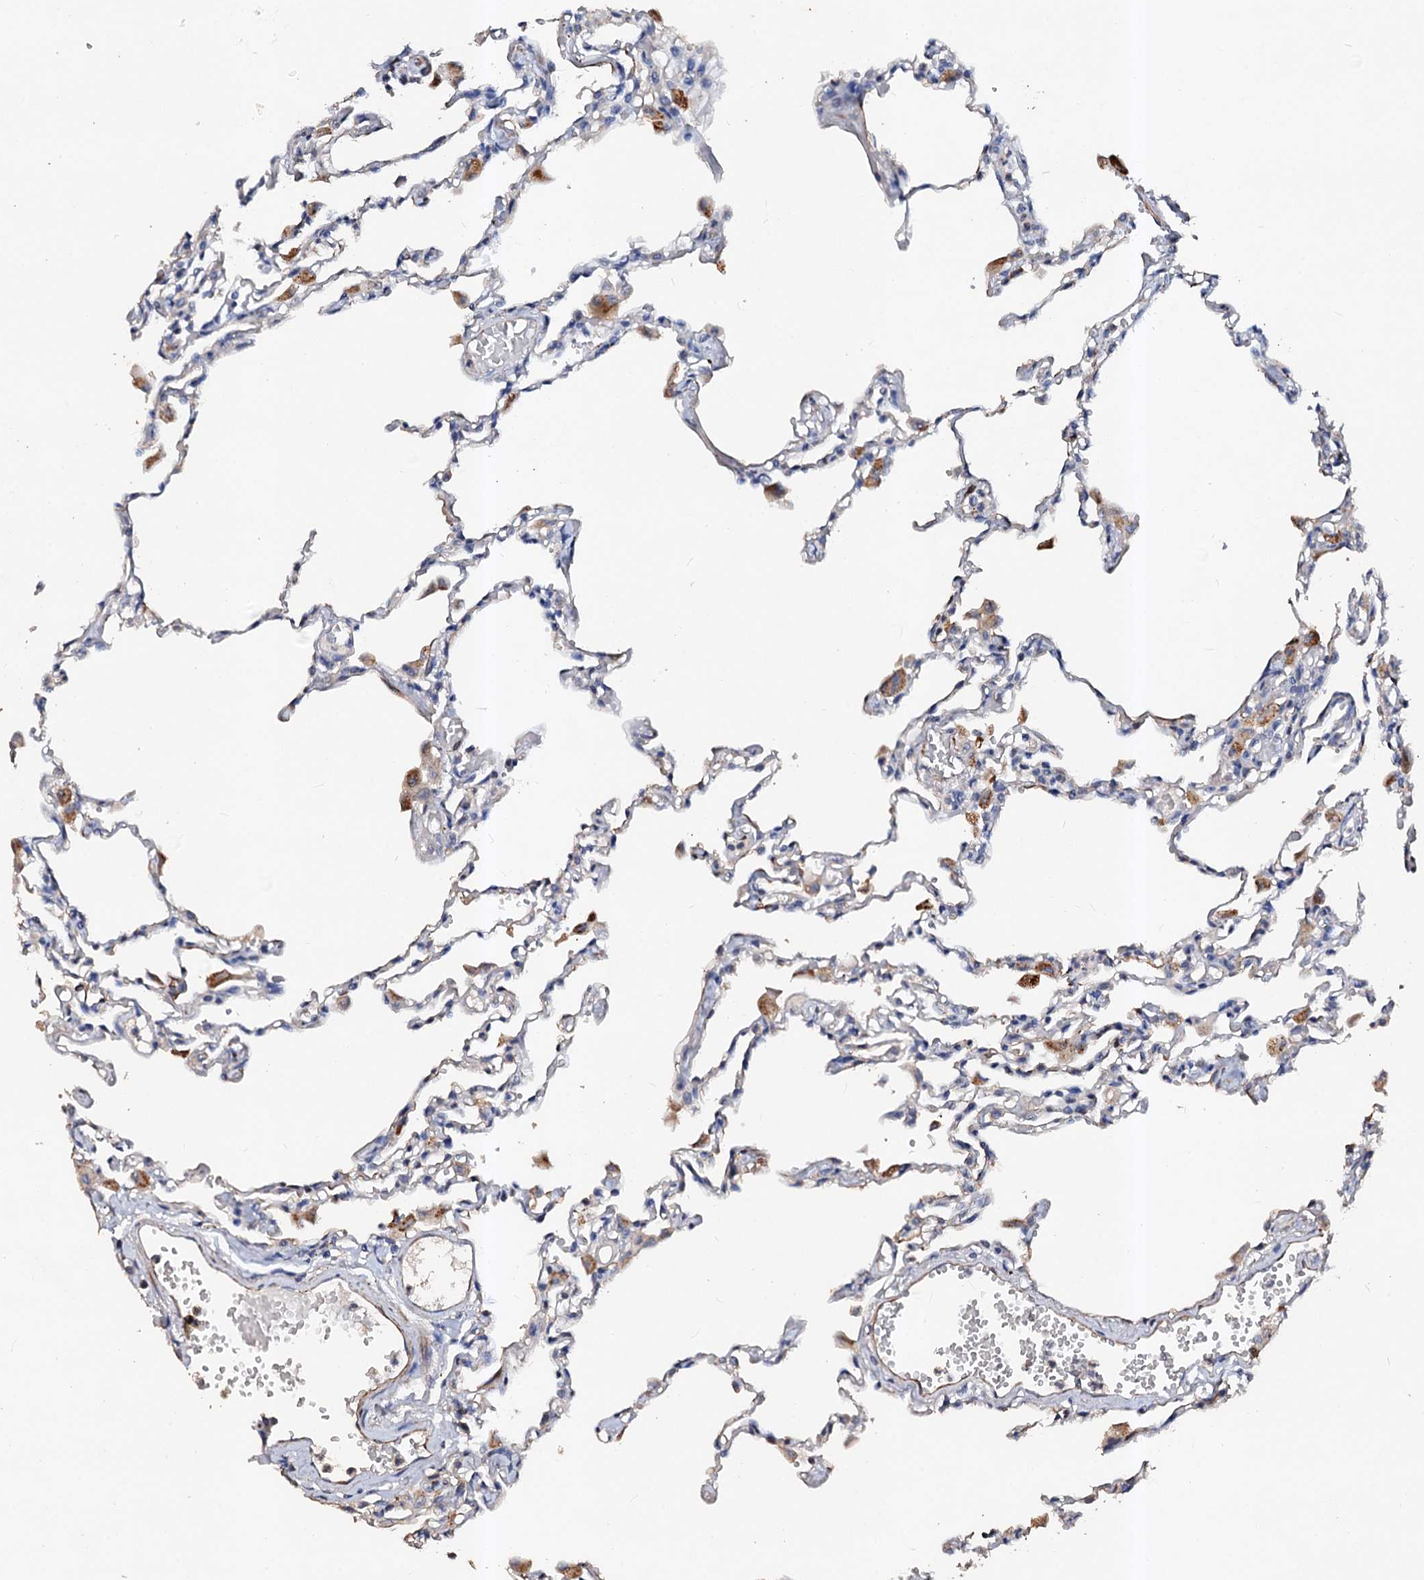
{"staining": {"intensity": "negative", "quantity": "none", "location": "none"}, "tissue": "lung", "cell_type": "Alveolar cells", "image_type": "normal", "snomed": [{"axis": "morphology", "description": "Normal tissue, NOS"}, {"axis": "topography", "description": "Bronchus"}, {"axis": "topography", "description": "Lung"}], "caption": "Lung was stained to show a protein in brown. There is no significant positivity in alveolar cells. The staining is performed using DAB brown chromogen with nuclei counter-stained in using hematoxylin.", "gene": "VPS36", "patient": {"sex": "female", "age": 49}}